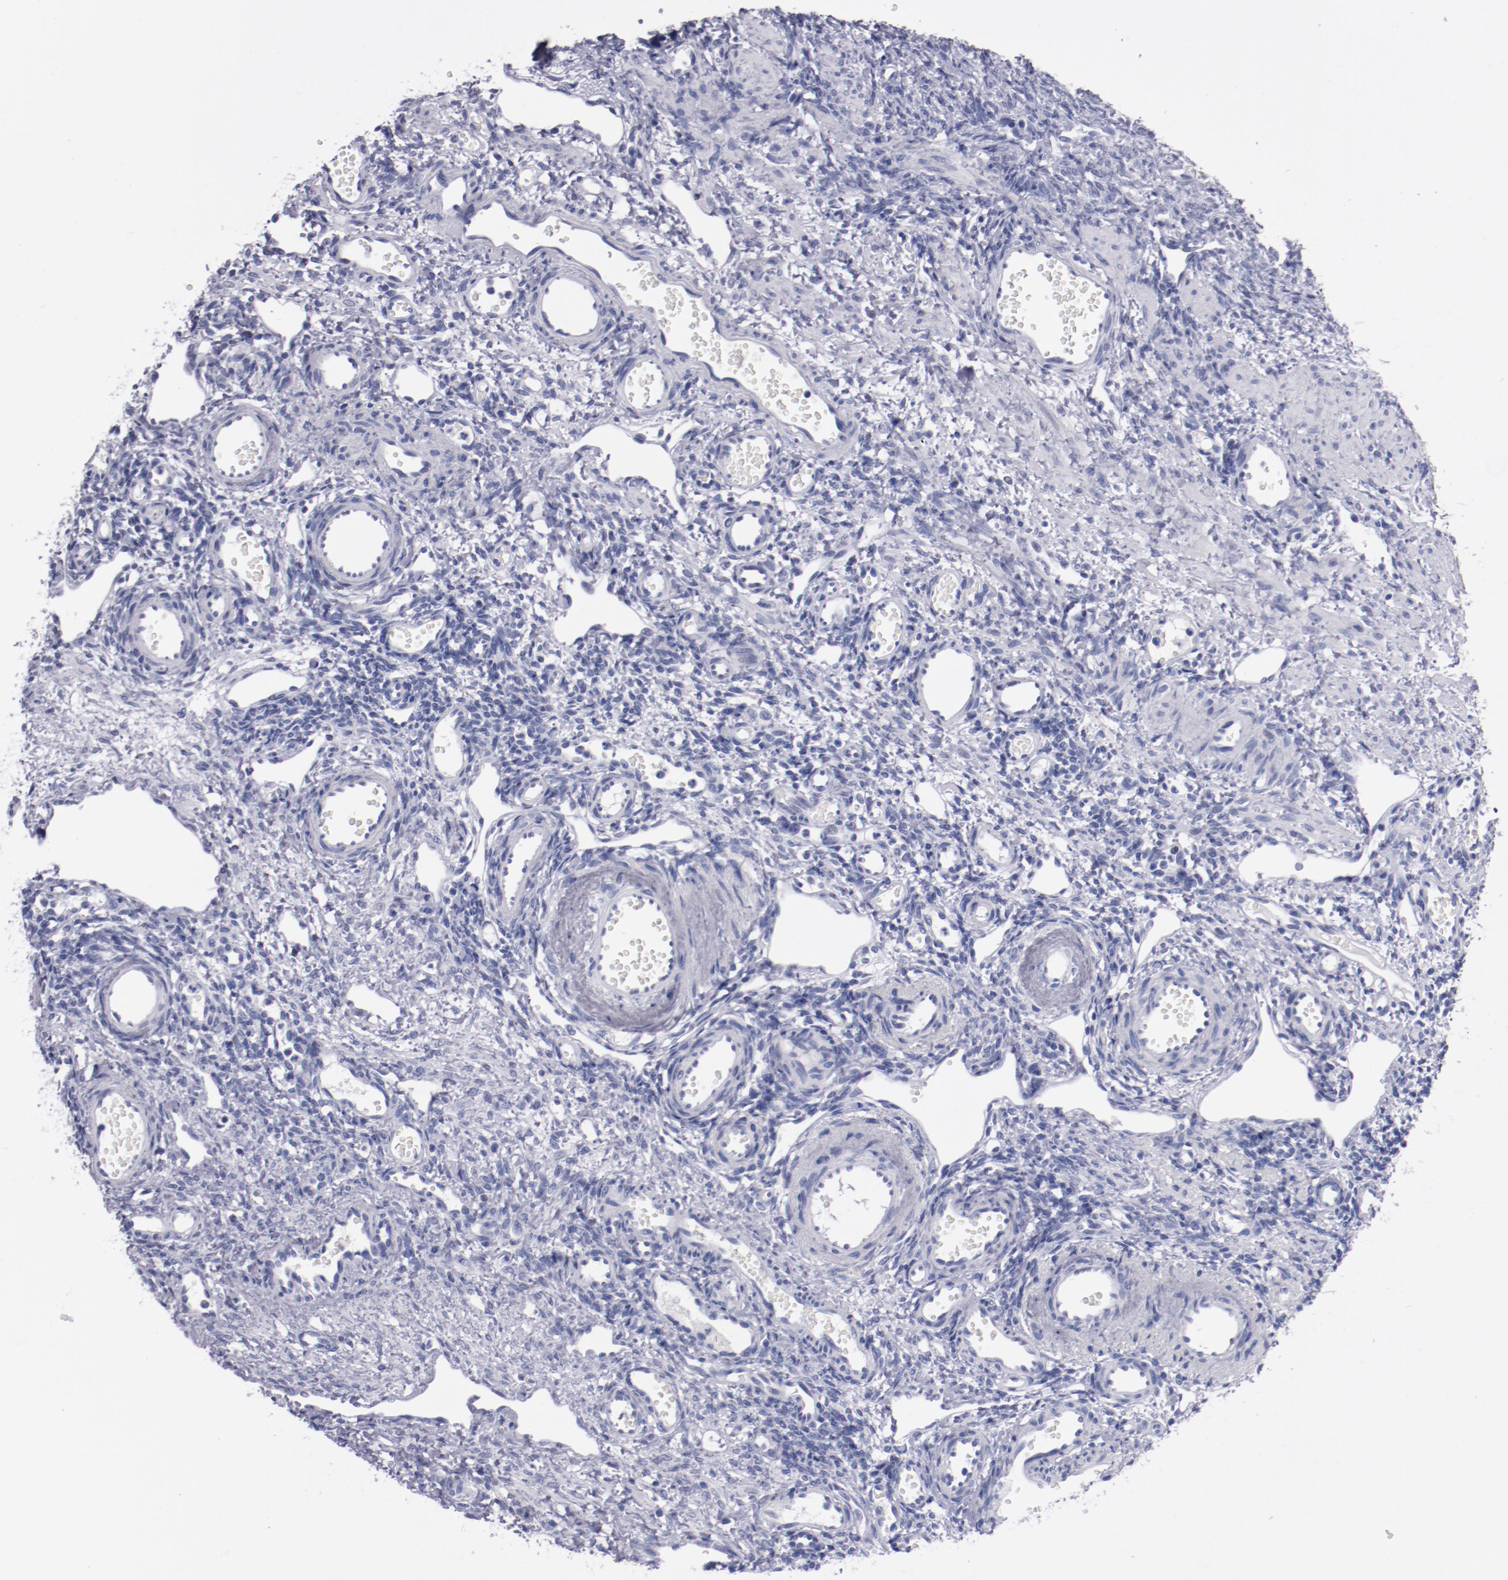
{"staining": {"intensity": "negative", "quantity": "none", "location": "none"}, "tissue": "ovary", "cell_type": "Ovarian stroma cells", "image_type": "normal", "snomed": [{"axis": "morphology", "description": "Normal tissue, NOS"}, {"axis": "topography", "description": "Ovary"}], "caption": "Immunohistochemistry of benign ovary exhibits no positivity in ovarian stroma cells.", "gene": "HNF1B", "patient": {"sex": "female", "age": 33}}